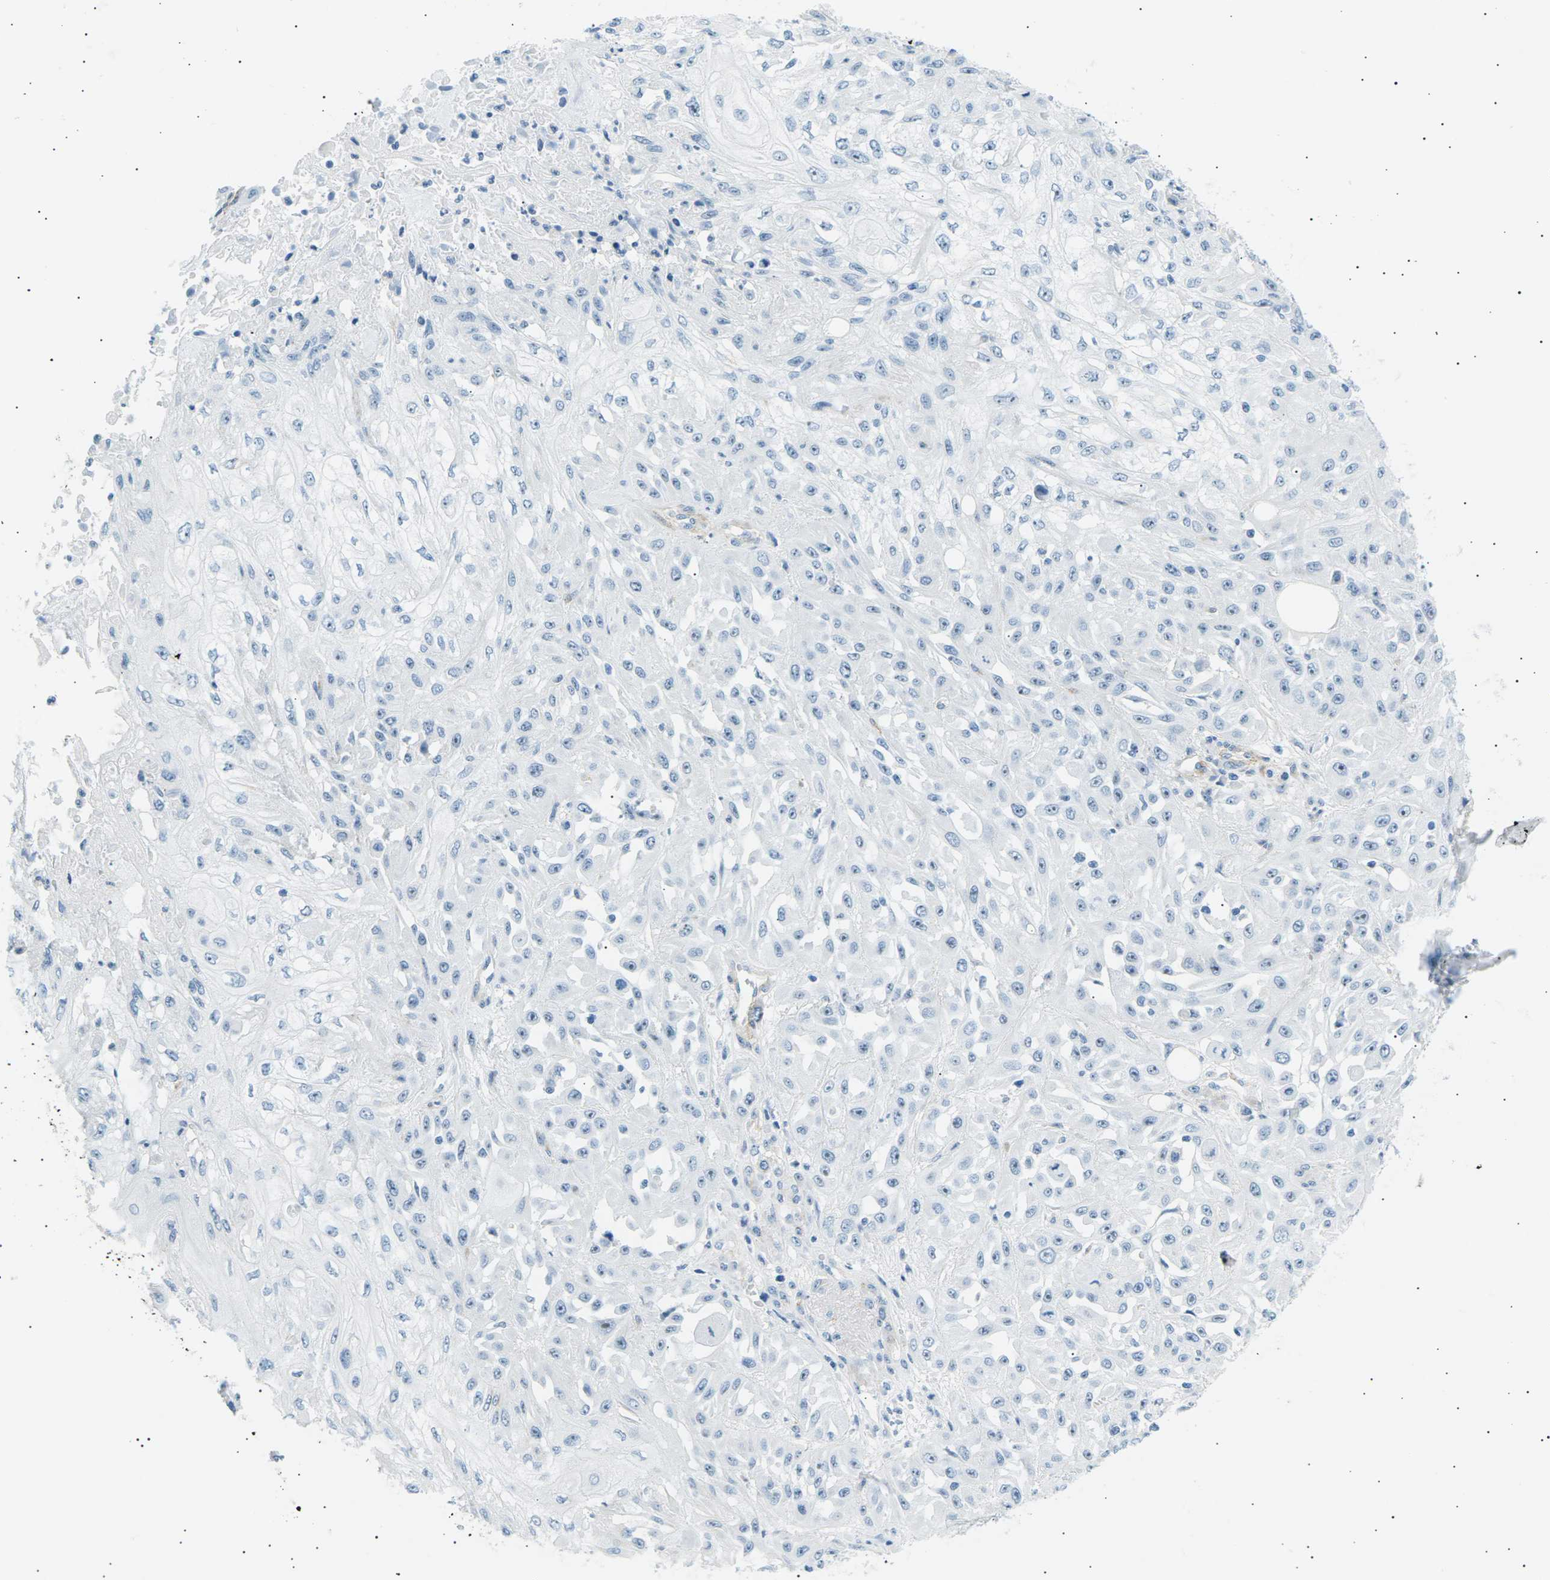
{"staining": {"intensity": "negative", "quantity": "none", "location": "none"}, "tissue": "skin cancer", "cell_type": "Tumor cells", "image_type": "cancer", "snomed": [{"axis": "morphology", "description": "Squamous cell carcinoma, NOS"}, {"axis": "morphology", "description": "Squamous cell carcinoma, metastatic, NOS"}, {"axis": "topography", "description": "Skin"}, {"axis": "topography", "description": "Lymph node"}], "caption": "Tumor cells are negative for brown protein staining in skin cancer (squamous cell carcinoma).", "gene": "SEPTIN5", "patient": {"sex": "male", "age": 75}}